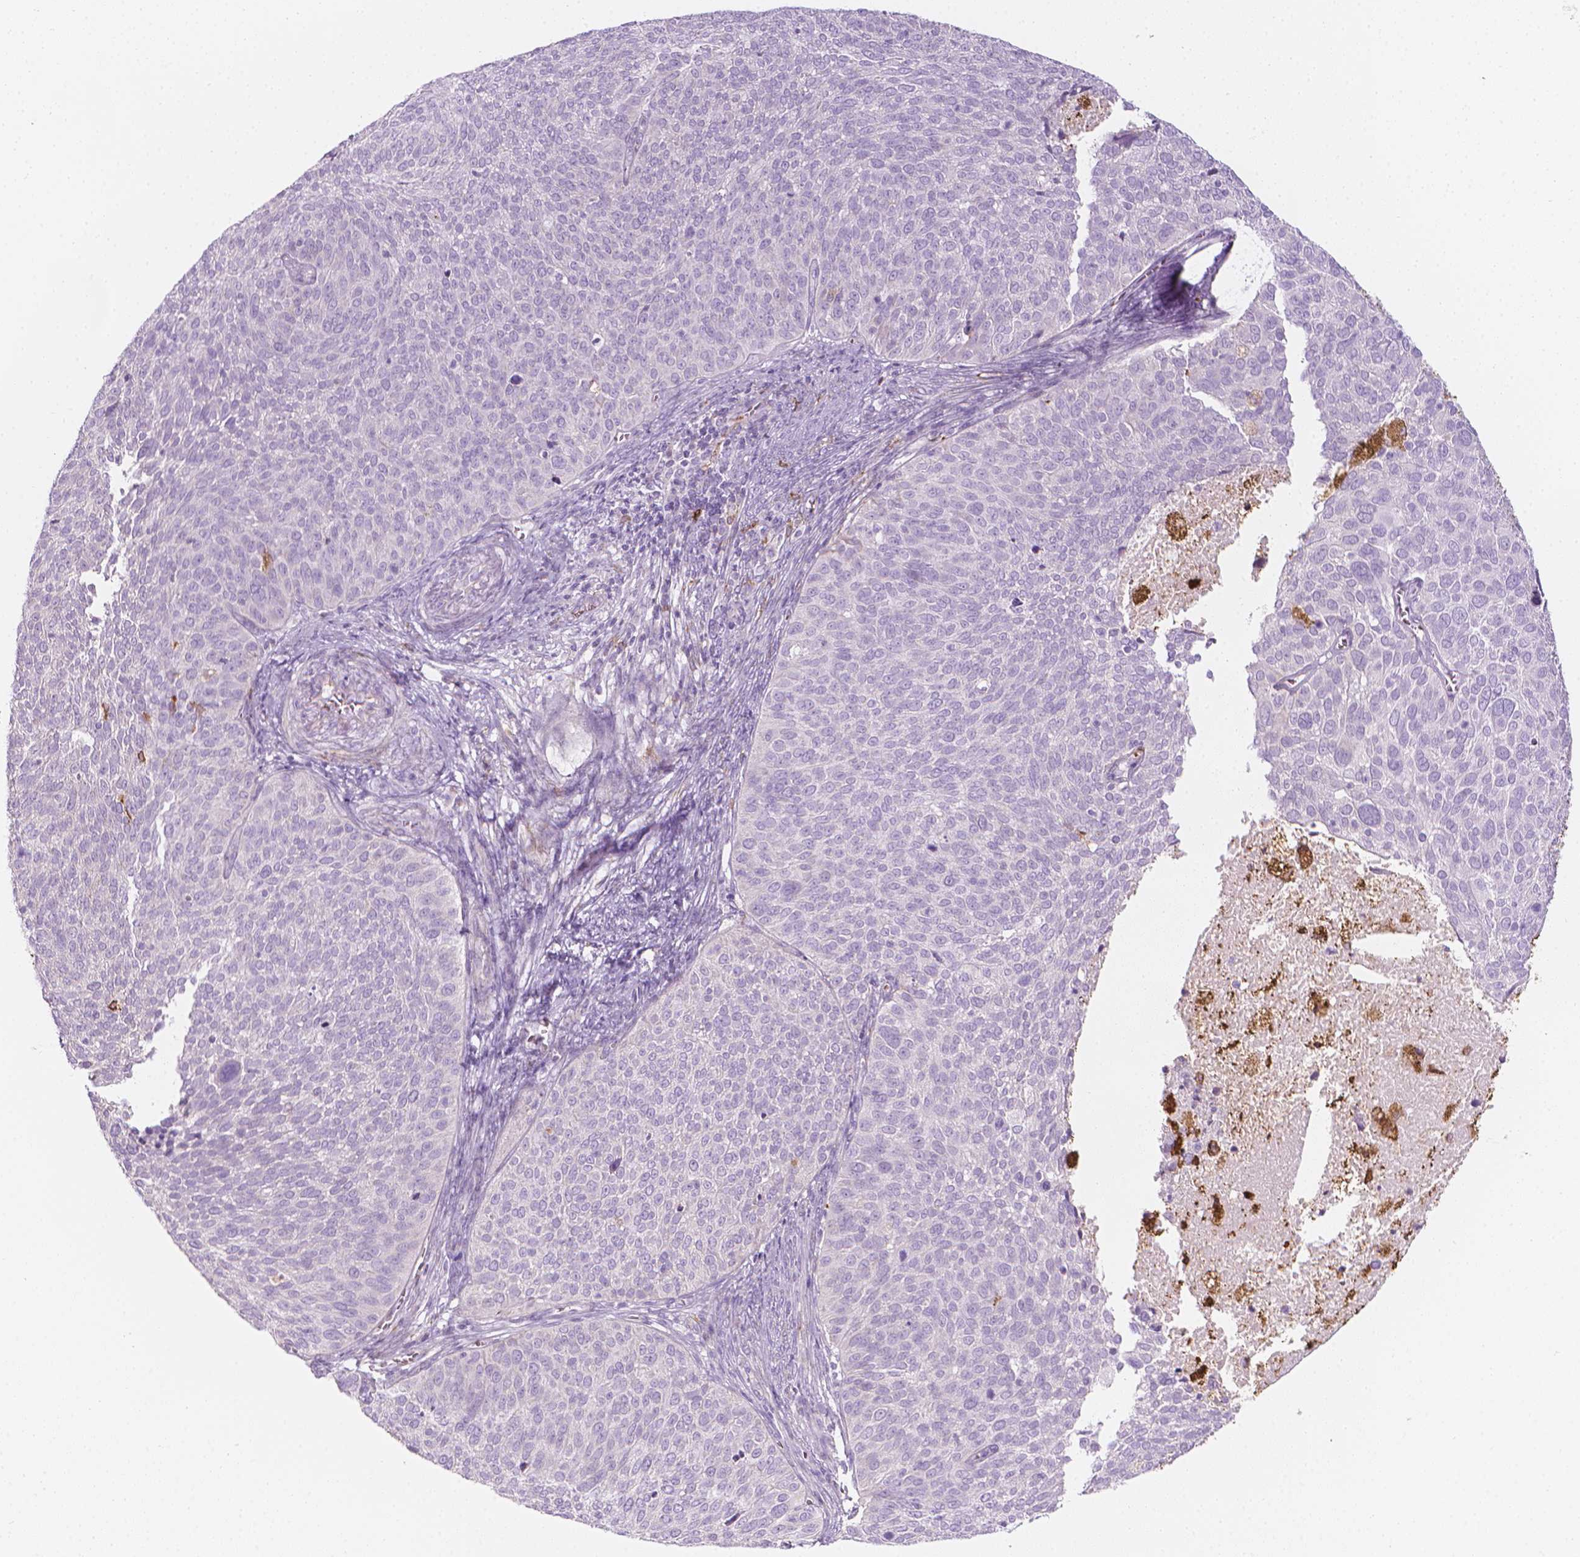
{"staining": {"intensity": "negative", "quantity": "none", "location": "none"}, "tissue": "cervical cancer", "cell_type": "Tumor cells", "image_type": "cancer", "snomed": [{"axis": "morphology", "description": "Squamous cell carcinoma, NOS"}, {"axis": "topography", "description": "Cervix"}], "caption": "Tumor cells are negative for brown protein staining in cervical cancer.", "gene": "CES1", "patient": {"sex": "female", "age": 39}}